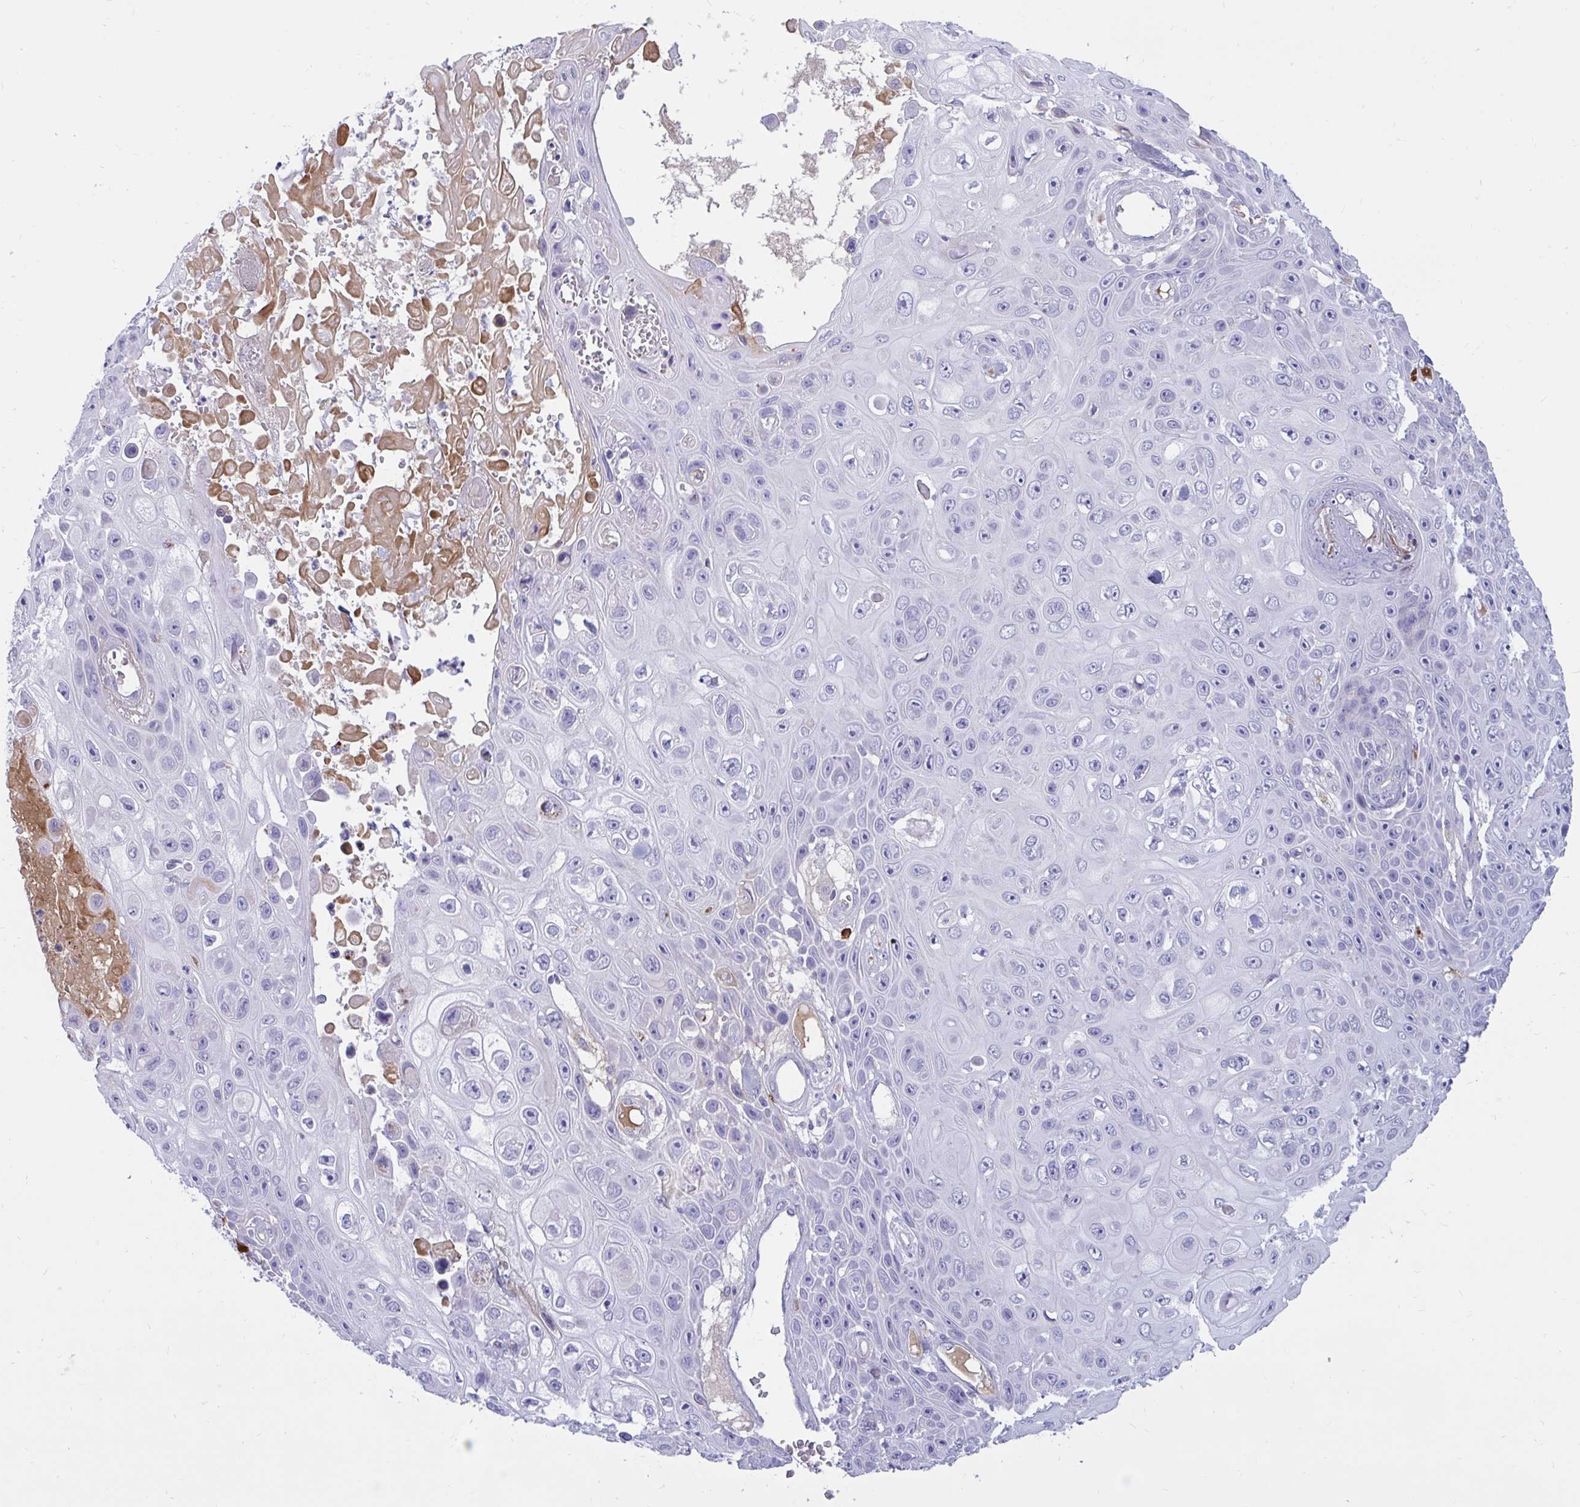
{"staining": {"intensity": "negative", "quantity": "none", "location": "none"}, "tissue": "skin cancer", "cell_type": "Tumor cells", "image_type": "cancer", "snomed": [{"axis": "morphology", "description": "Squamous cell carcinoma, NOS"}, {"axis": "topography", "description": "Skin"}], "caption": "The image displays no staining of tumor cells in skin cancer (squamous cell carcinoma).", "gene": "FAM219B", "patient": {"sex": "male", "age": 82}}